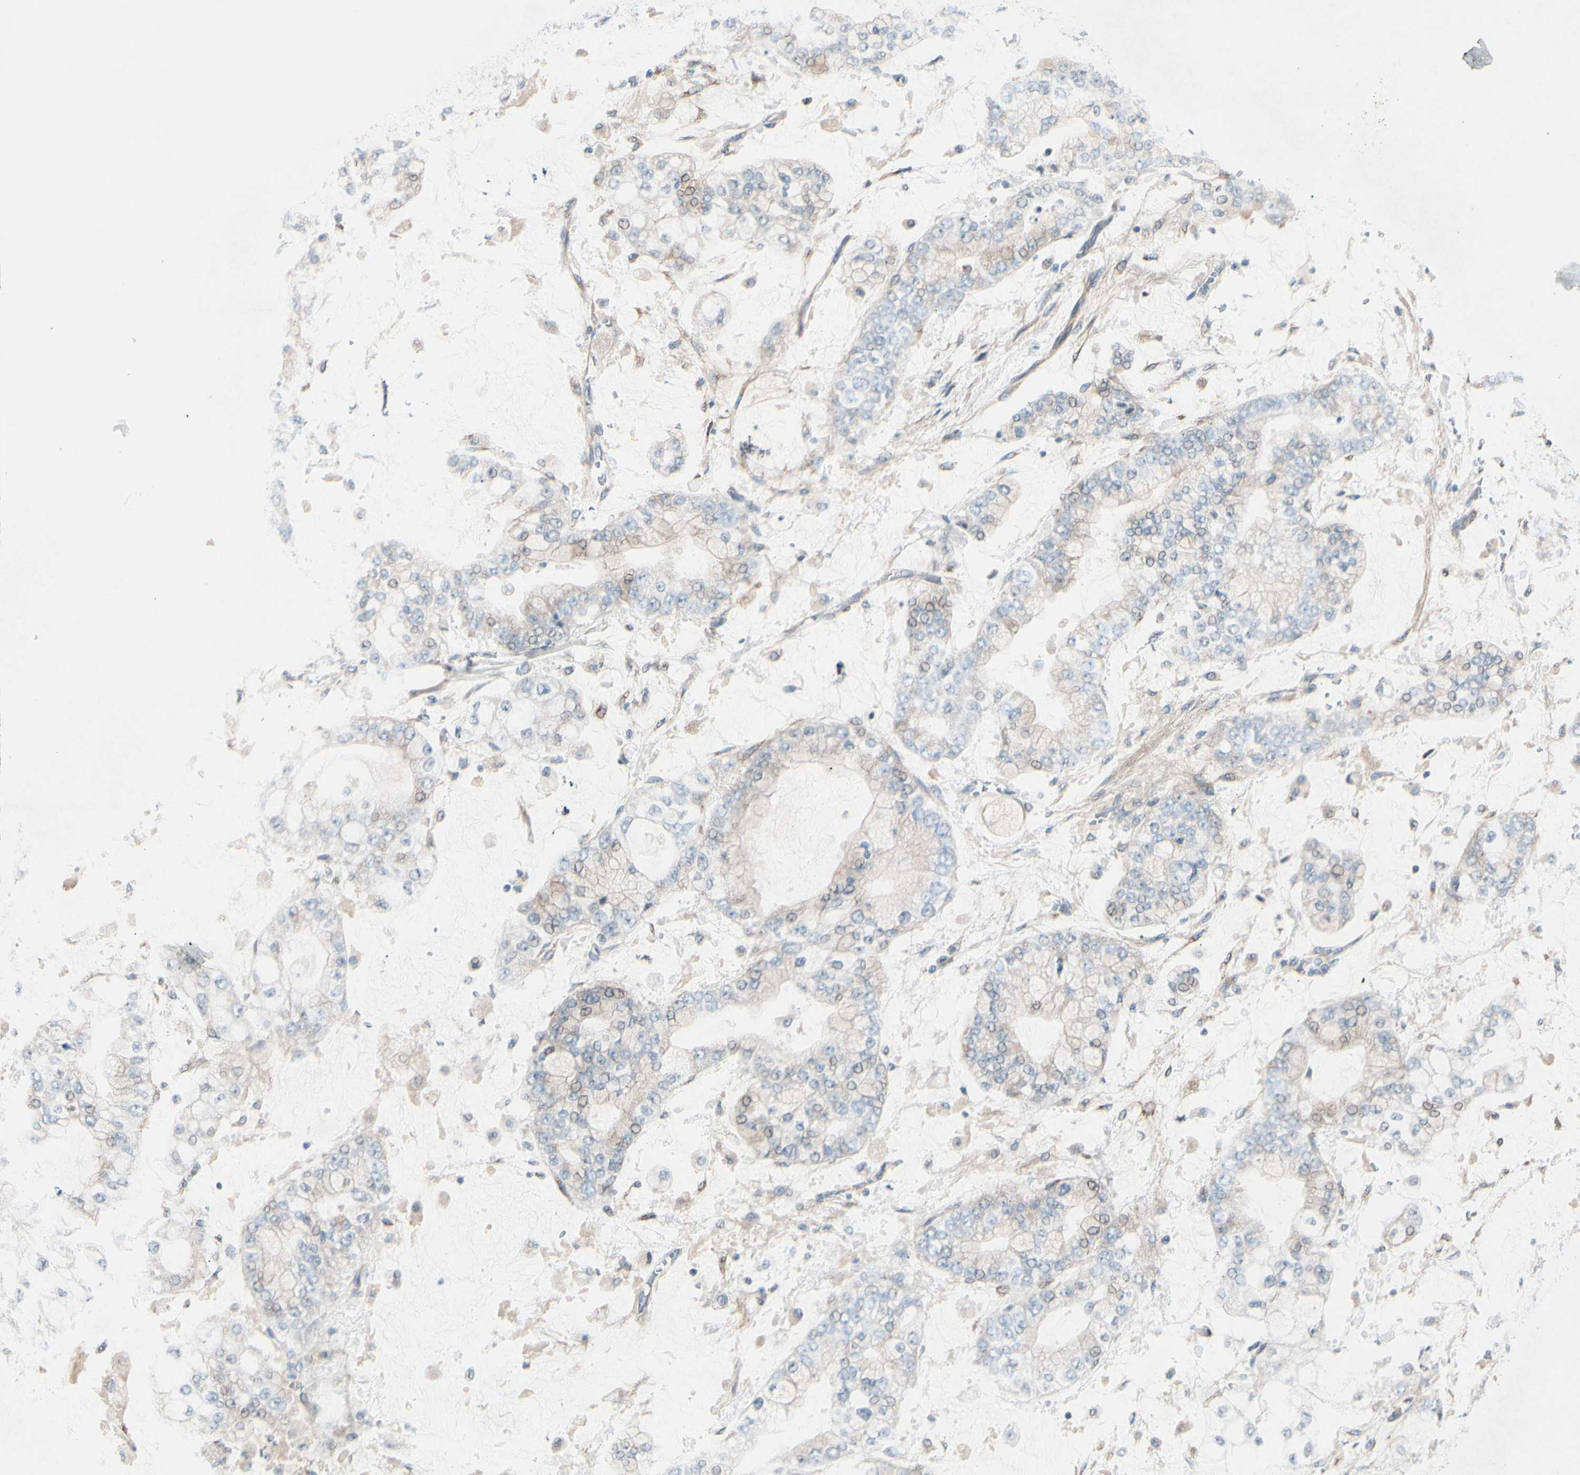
{"staining": {"intensity": "weak", "quantity": ">75%", "location": "cytoplasmic/membranous,nuclear"}, "tissue": "stomach cancer", "cell_type": "Tumor cells", "image_type": "cancer", "snomed": [{"axis": "morphology", "description": "Normal tissue, NOS"}, {"axis": "morphology", "description": "Adenocarcinoma, NOS"}, {"axis": "topography", "description": "Stomach, upper"}, {"axis": "topography", "description": "Stomach"}], "caption": "Brown immunohistochemical staining in stomach cancer (adenocarcinoma) demonstrates weak cytoplasmic/membranous and nuclear expression in approximately >75% of tumor cells.", "gene": "EPHA3", "patient": {"sex": "male", "age": 76}}